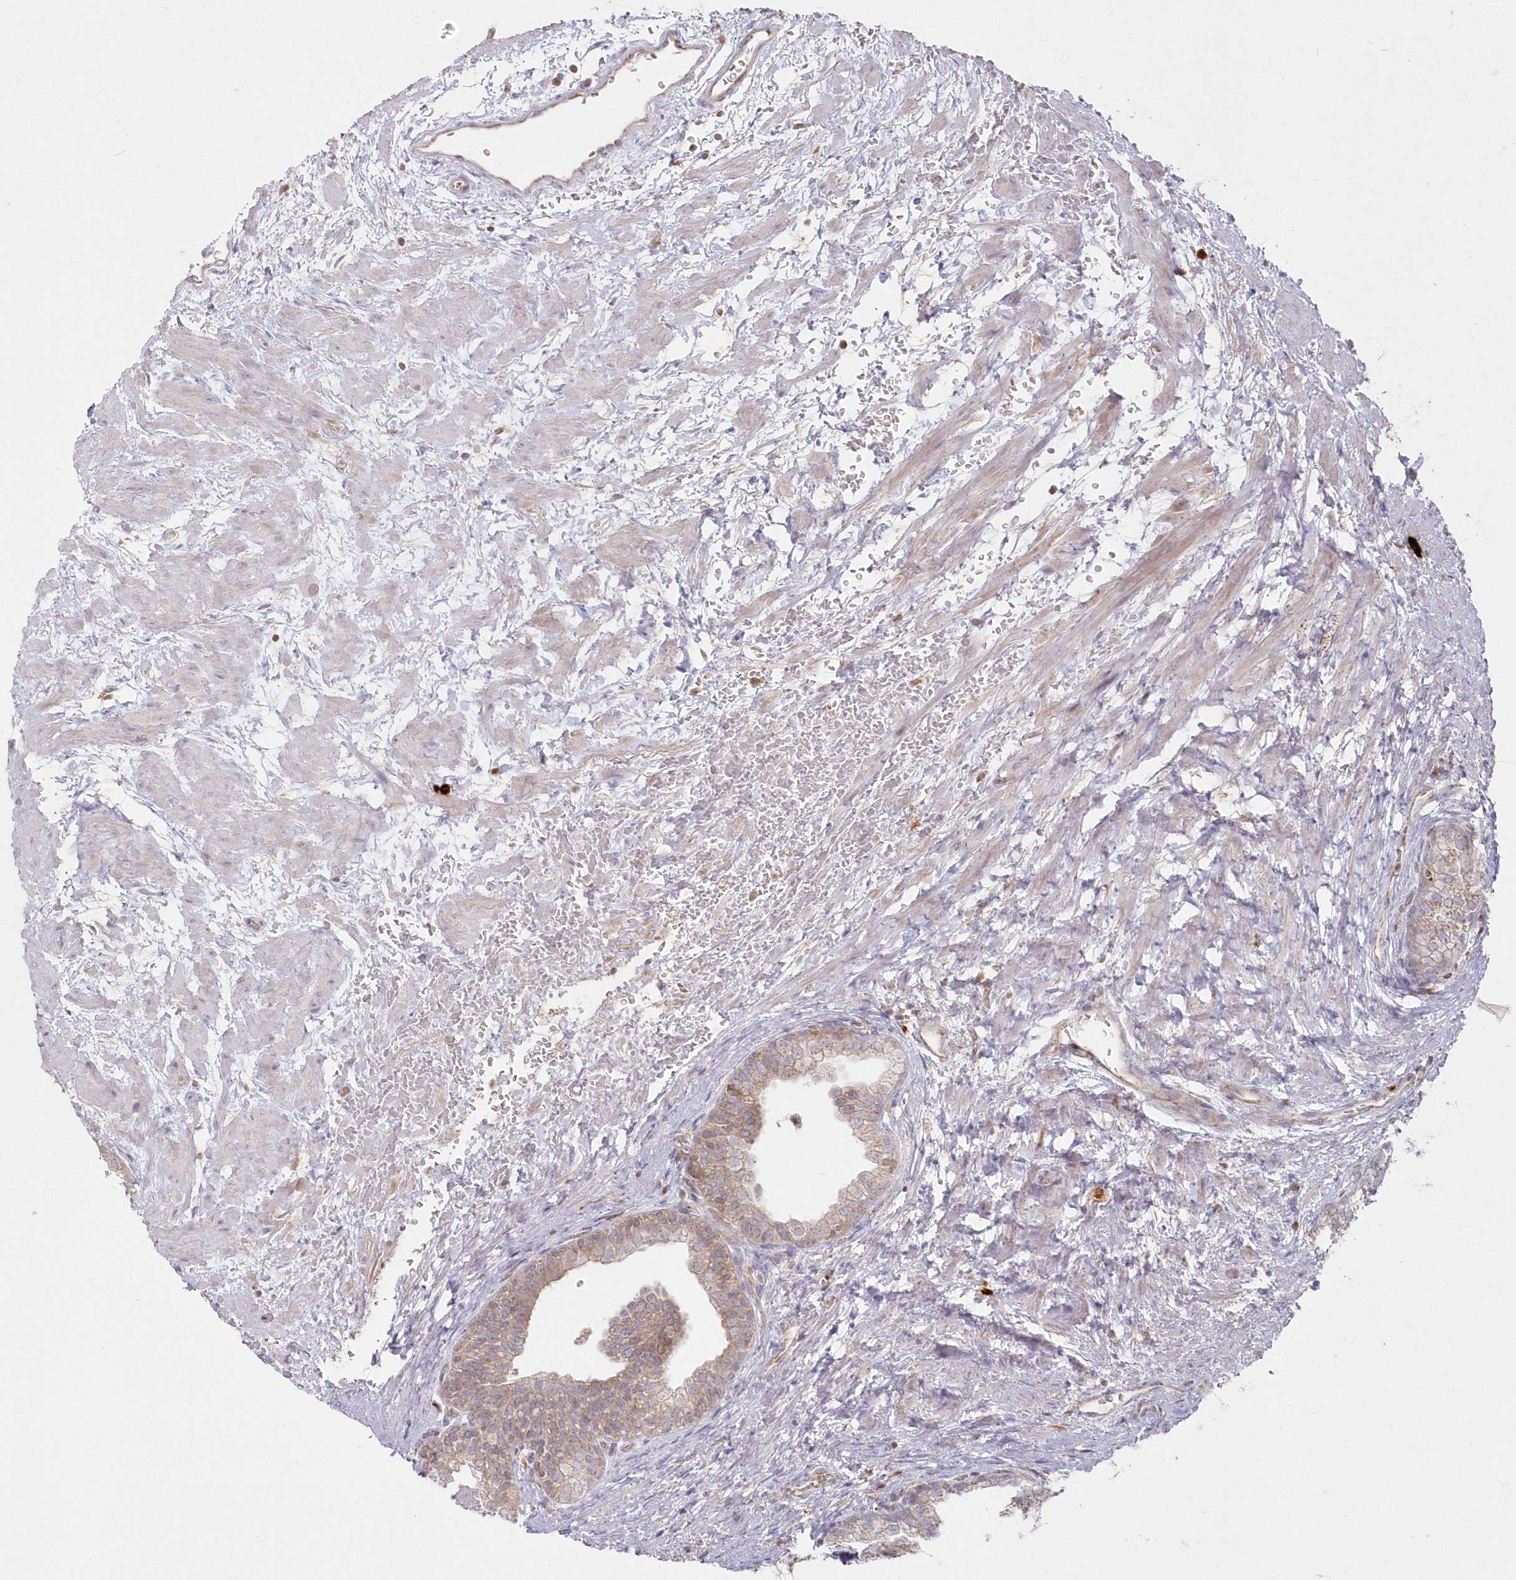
{"staining": {"intensity": "moderate", "quantity": "25%-75%", "location": "cytoplasmic/membranous"}, "tissue": "prostate", "cell_type": "Glandular cells", "image_type": "normal", "snomed": [{"axis": "morphology", "description": "Normal tissue, NOS"}, {"axis": "topography", "description": "Prostate"}], "caption": "Approximately 25%-75% of glandular cells in normal prostate demonstrate moderate cytoplasmic/membranous protein staining as visualized by brown immunohistochemical staining.", "gene": "ARSB", "patient": {"sex": "male", "age": 48}}